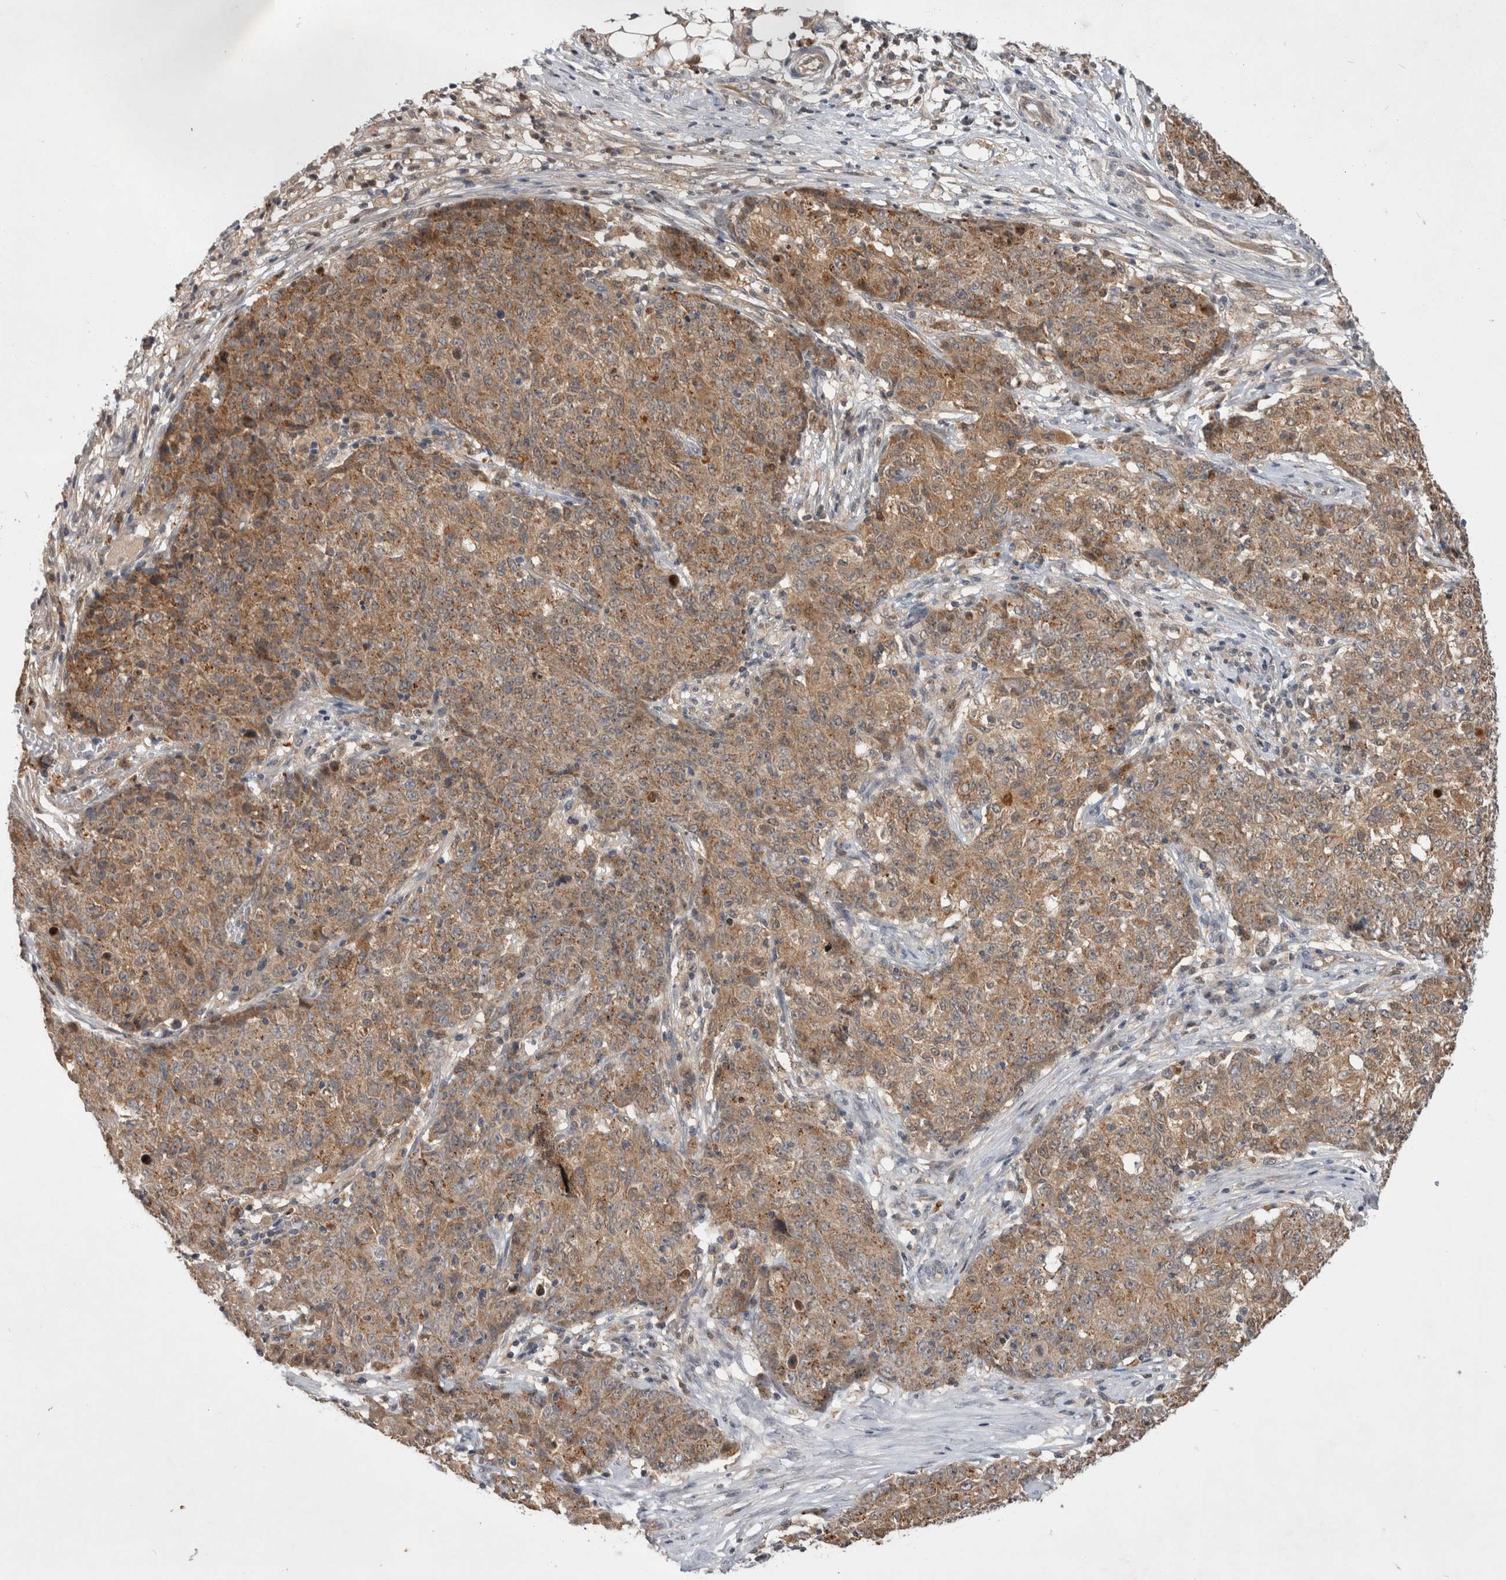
{"staining": {"intensity": "moderate", "quantity": ">75%", "location": "cytoplasmic/membranous"}, "tissue": "ovarian cancer", "cell_type": "Tumor cells", "image_type": "cancer", "snomed": [{"axis": "morphology", "description": "Carcinoma, endometroid"}, {"axis": "topography", "description": "Ovary"}], "caption": "Protein expression analysis of human endometroid carcinoma (ovarian) reveals moderate cytoplasmic/membranous positivity in approximately >75% of tumor cells. The staining was performed using DAB (3,3'-diaminobenzidine), with brown indicating positive protein expression. Nuclei are stained blue with hematoxylin.", "gene": "MRPL37", "patient": {"sex": "female", "age": 42}}